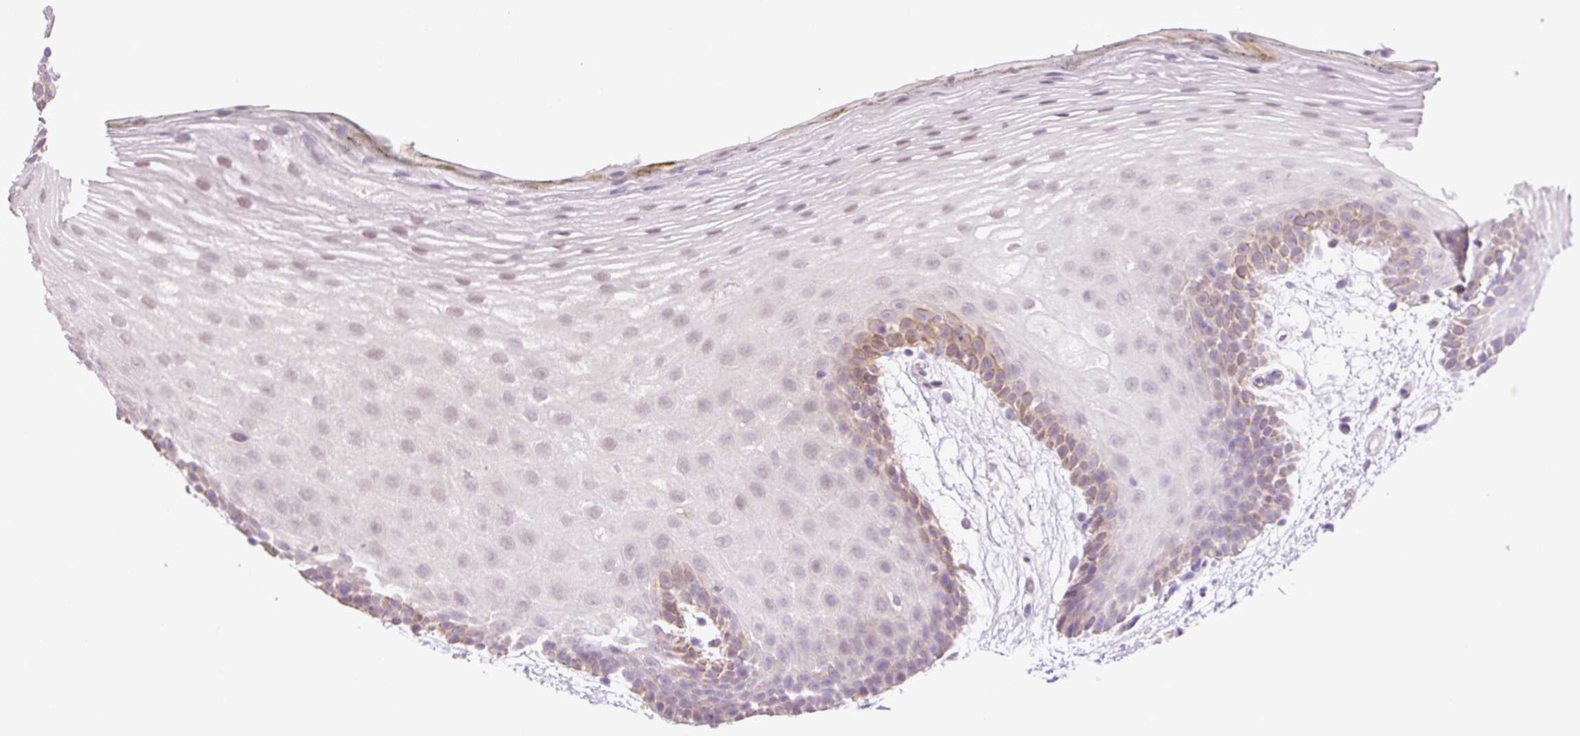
{"staining": {"intensity": "moderate", "quantity": "<25%", "location": "cytoplasmic/membranous,nuclear"}, "tissue": "oral mucosa", "cell_type": "Squamous epithelial cells", "image_type": "normal", "snomed": [{"axis": "morphology", "description": "Normal tissue, NOS"}, {"axis": "morphology", "description": "Squamous cell carcinoma, NOS"}, {"axis": "topography", "description": "Oral tissue"}, {"axis": "topography", "description": "Head-Neck"}], "caption": "This is a histology image of IHC staining of benign oral mucosa, which shows moderate positivity in the cytoplasmic/membranous,nuclear of squamous epithelial cells.", "gene": "LY86", "patient": {"sex": "female", "age": 81}}